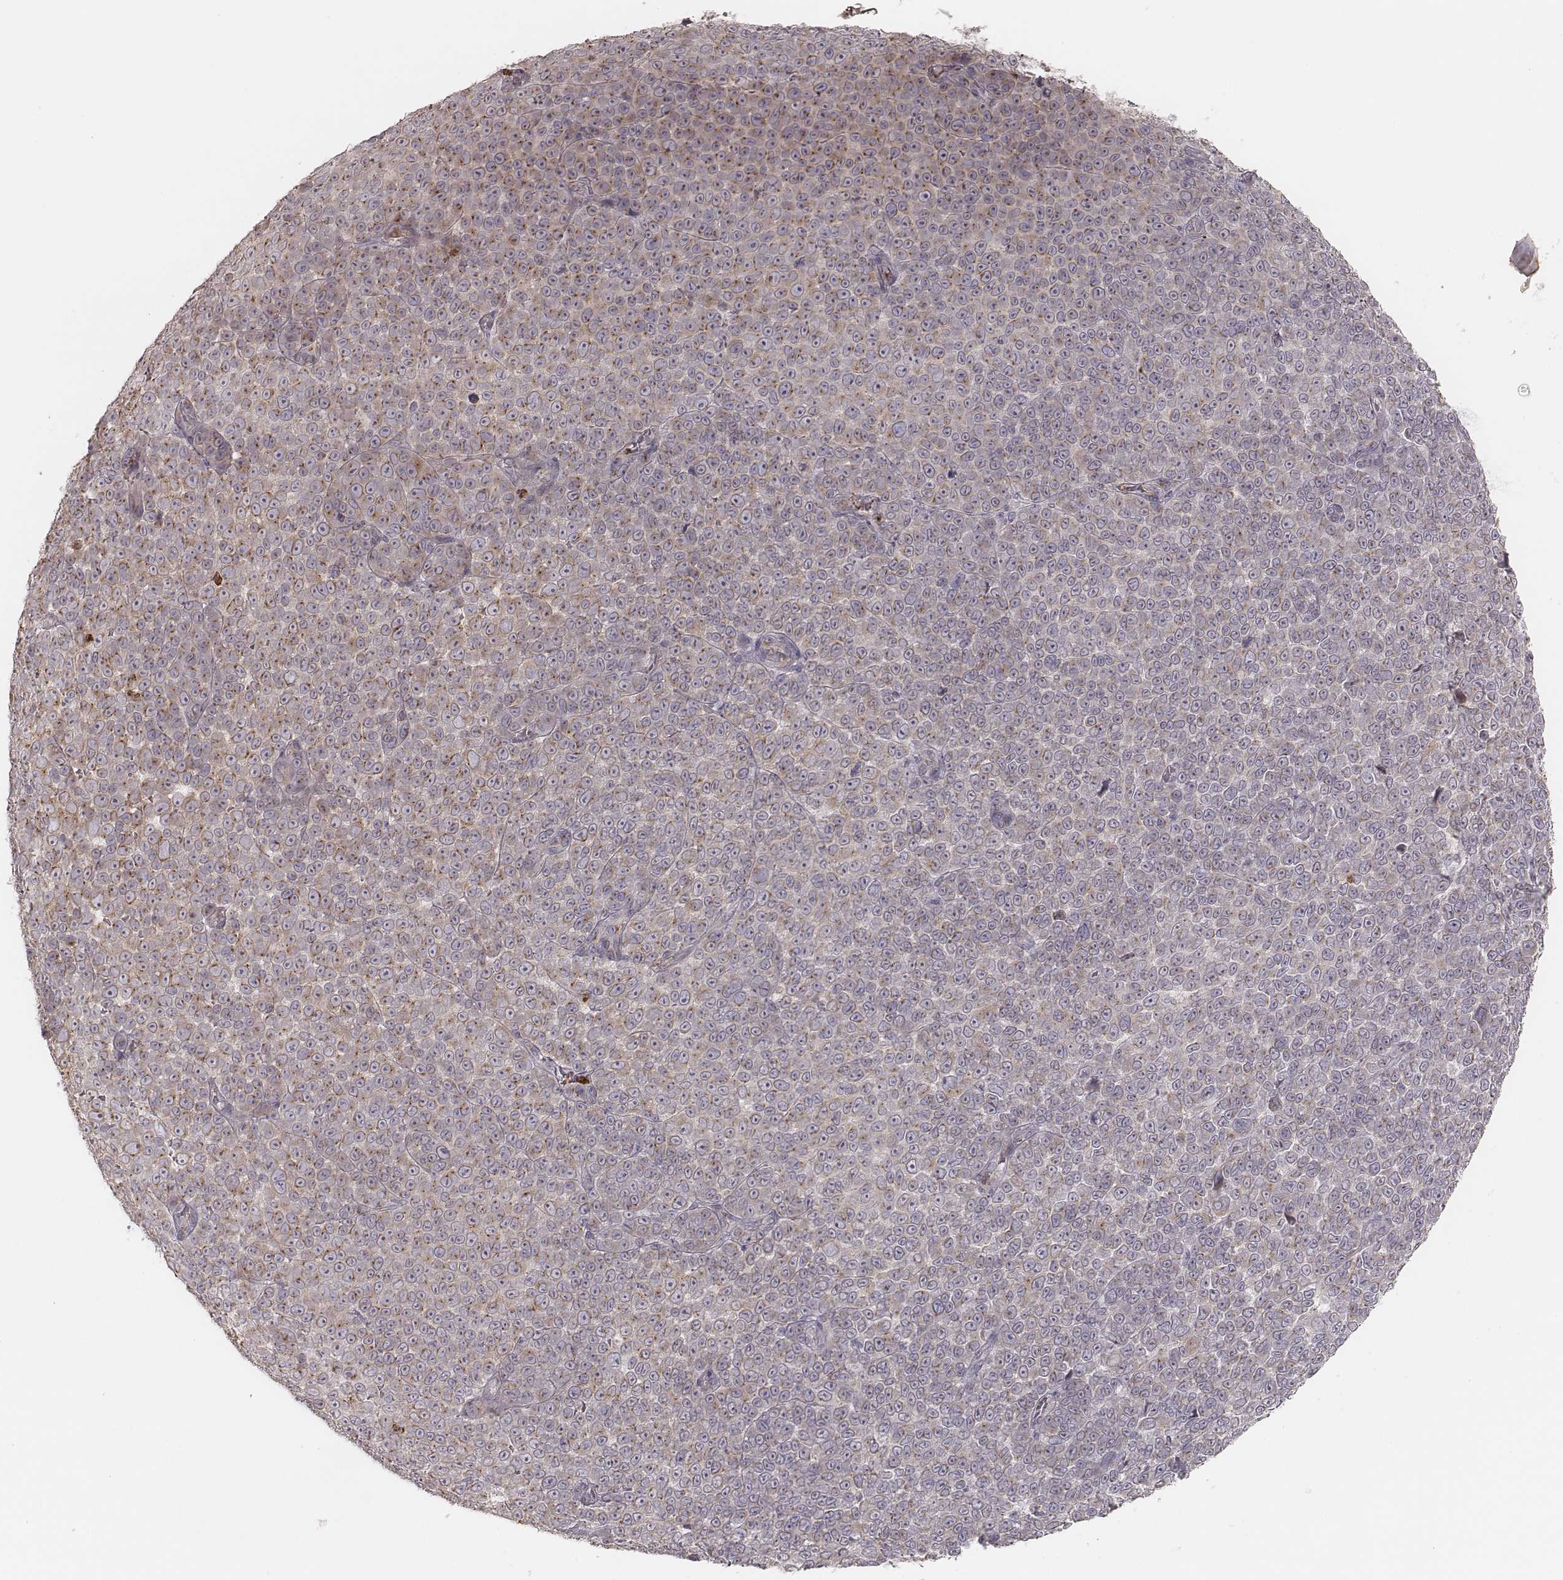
{"staining": {"intensity": "moderate", "quantity": "<25%", "location": "cytoplasmic/membranous"}, "tissue": "melanoma", "cell_type": "Tumor cells", "image_type": "cancer", "snomed": [{"axis": "morphology", "description": "Malignant melanoma, NOS"}, {"axis": "topography", "description": "Skin"}], "caption": "Tumor cells exhibit low levels of moderate cytoplasmic/membranous staining in about <25% of cells in malignant melanoma.", "gene": "ABCA7", "patient": {"sex": "female", "age": 95}}